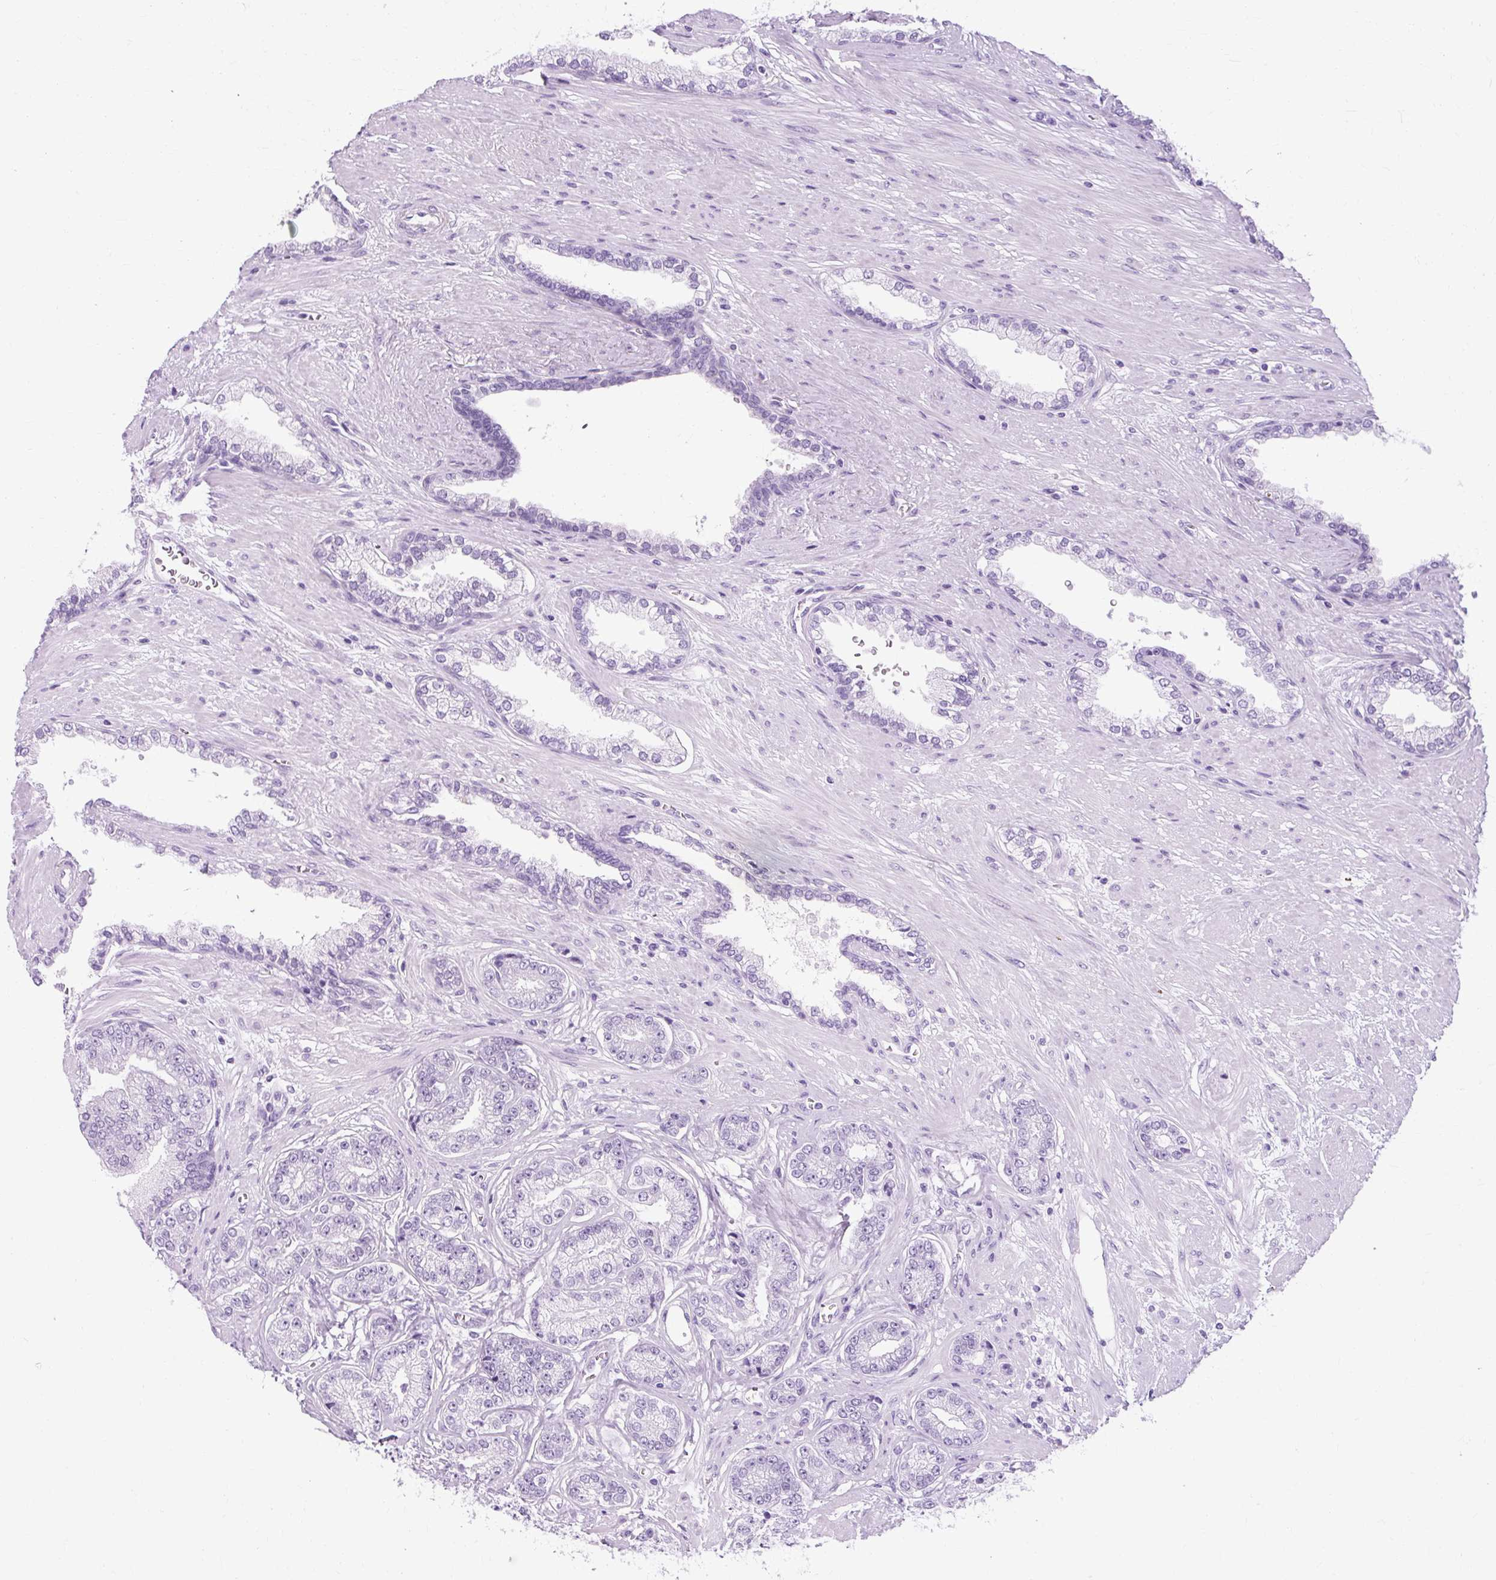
{"staining": {"intensity": "negative", "quantity": "none", "location": "none"}, "tissue": "prostate cancer", "cell_type": "Tumor cells", "image_type": "cancer", "snomed": [{"axis": "morphology", "description": "Adenocarcinoma, Low grade"}, {"axis": "topography", "description": "Prostate"}], "caption": "Prostate cancer was stained to show a protein in brown. There is no significant expression in tumor cells. (DAB immunohistochemistry, high magnification).", "gene": "TMEM89", "patient": {"sex": "male", "age": 61}}